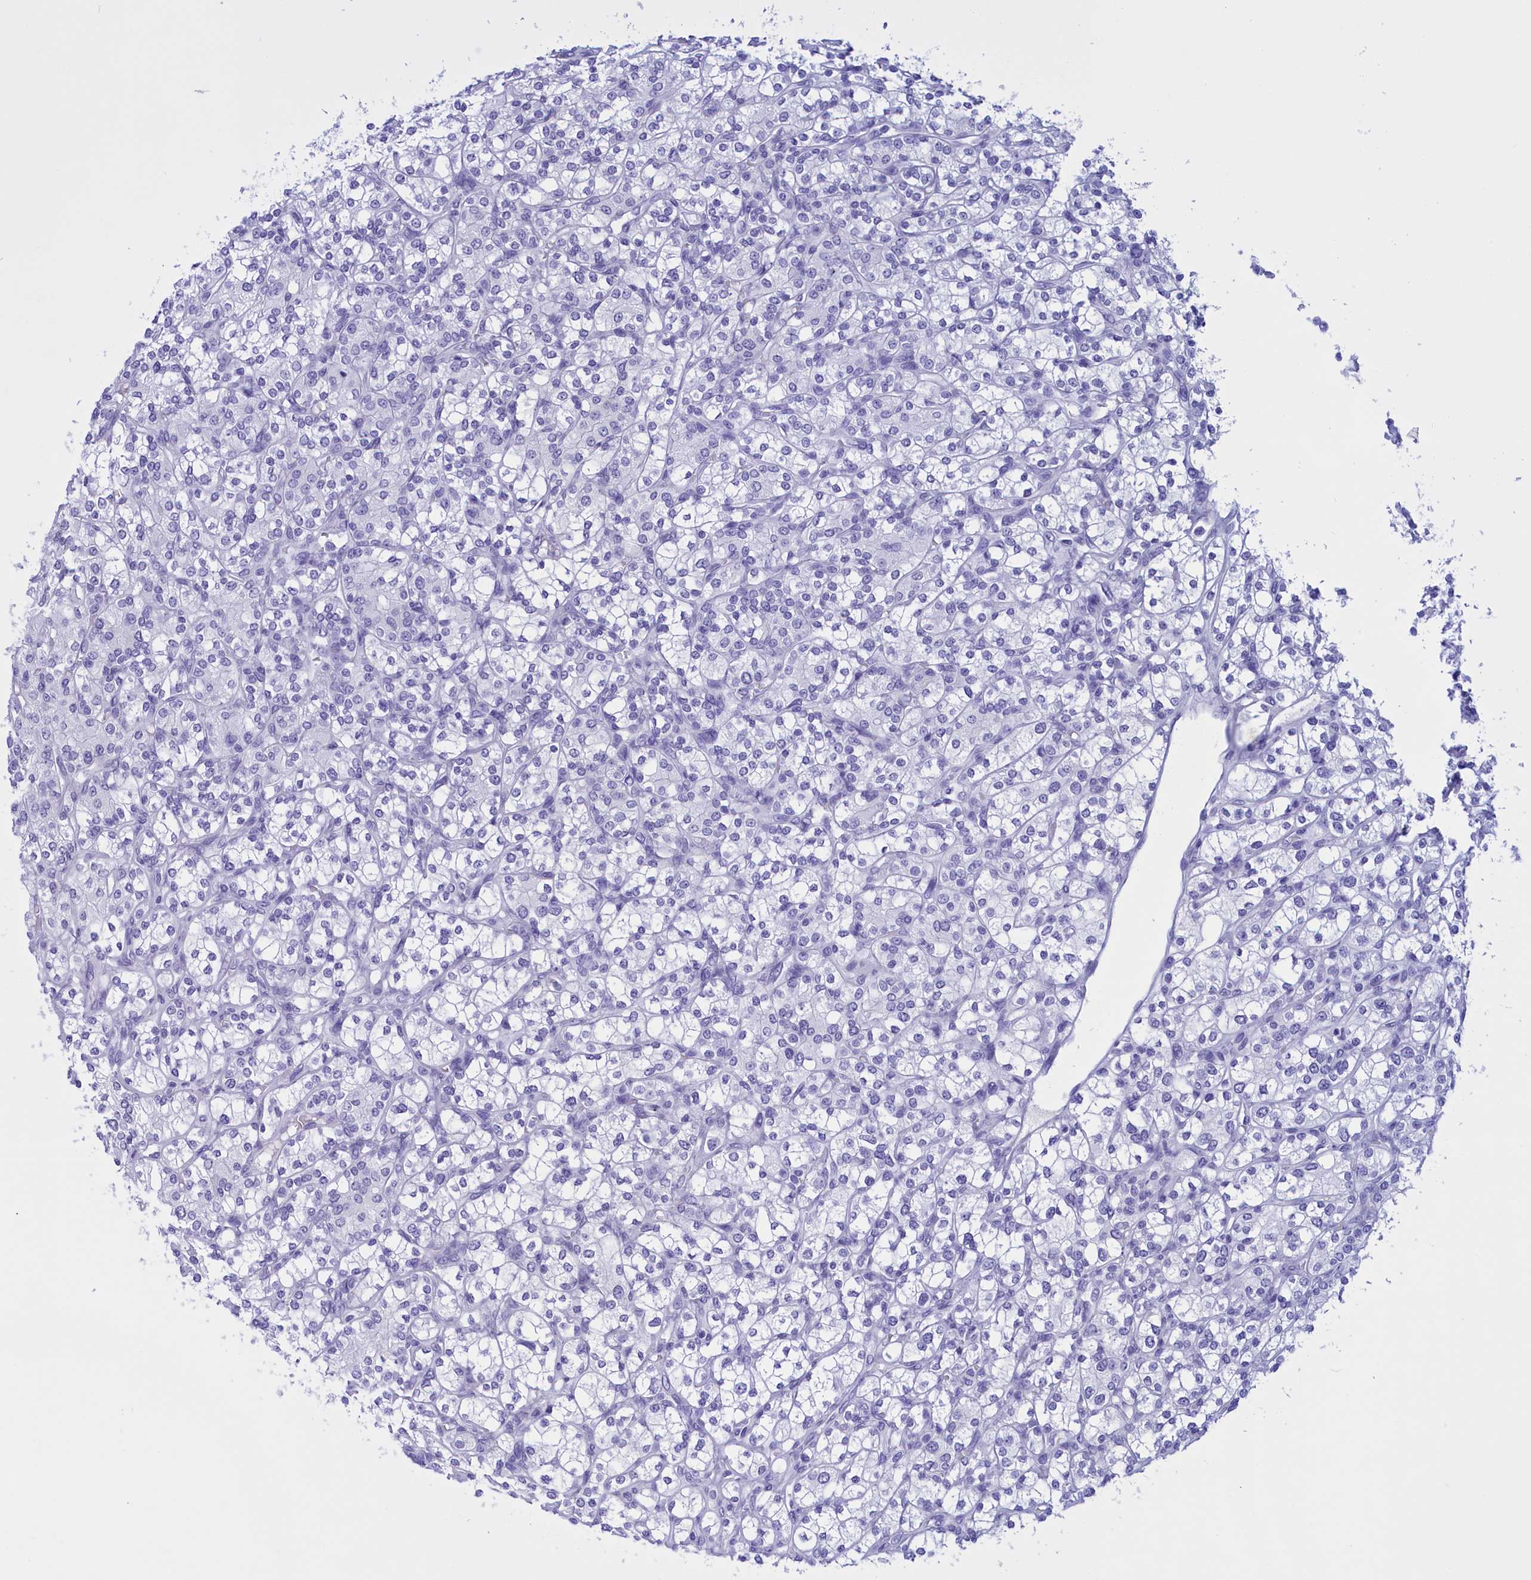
{"staining": {"intensity": "negative", "quantity": "none", "location": "none"}, "tissue": "renal cancer", "cell_type": "Tumor cells", "image_type": "cancer", "snomed": [{"axis": "morphology", "description": "Adenocarcinoma, NOS"}, {"axis": "topography", "description": "Kidney"}], "caption": "The image exhibits no significant expression in tumor cells of renal cancer.", "gene": "BRI3", "patient": {"sex": "male", "age": 77}}